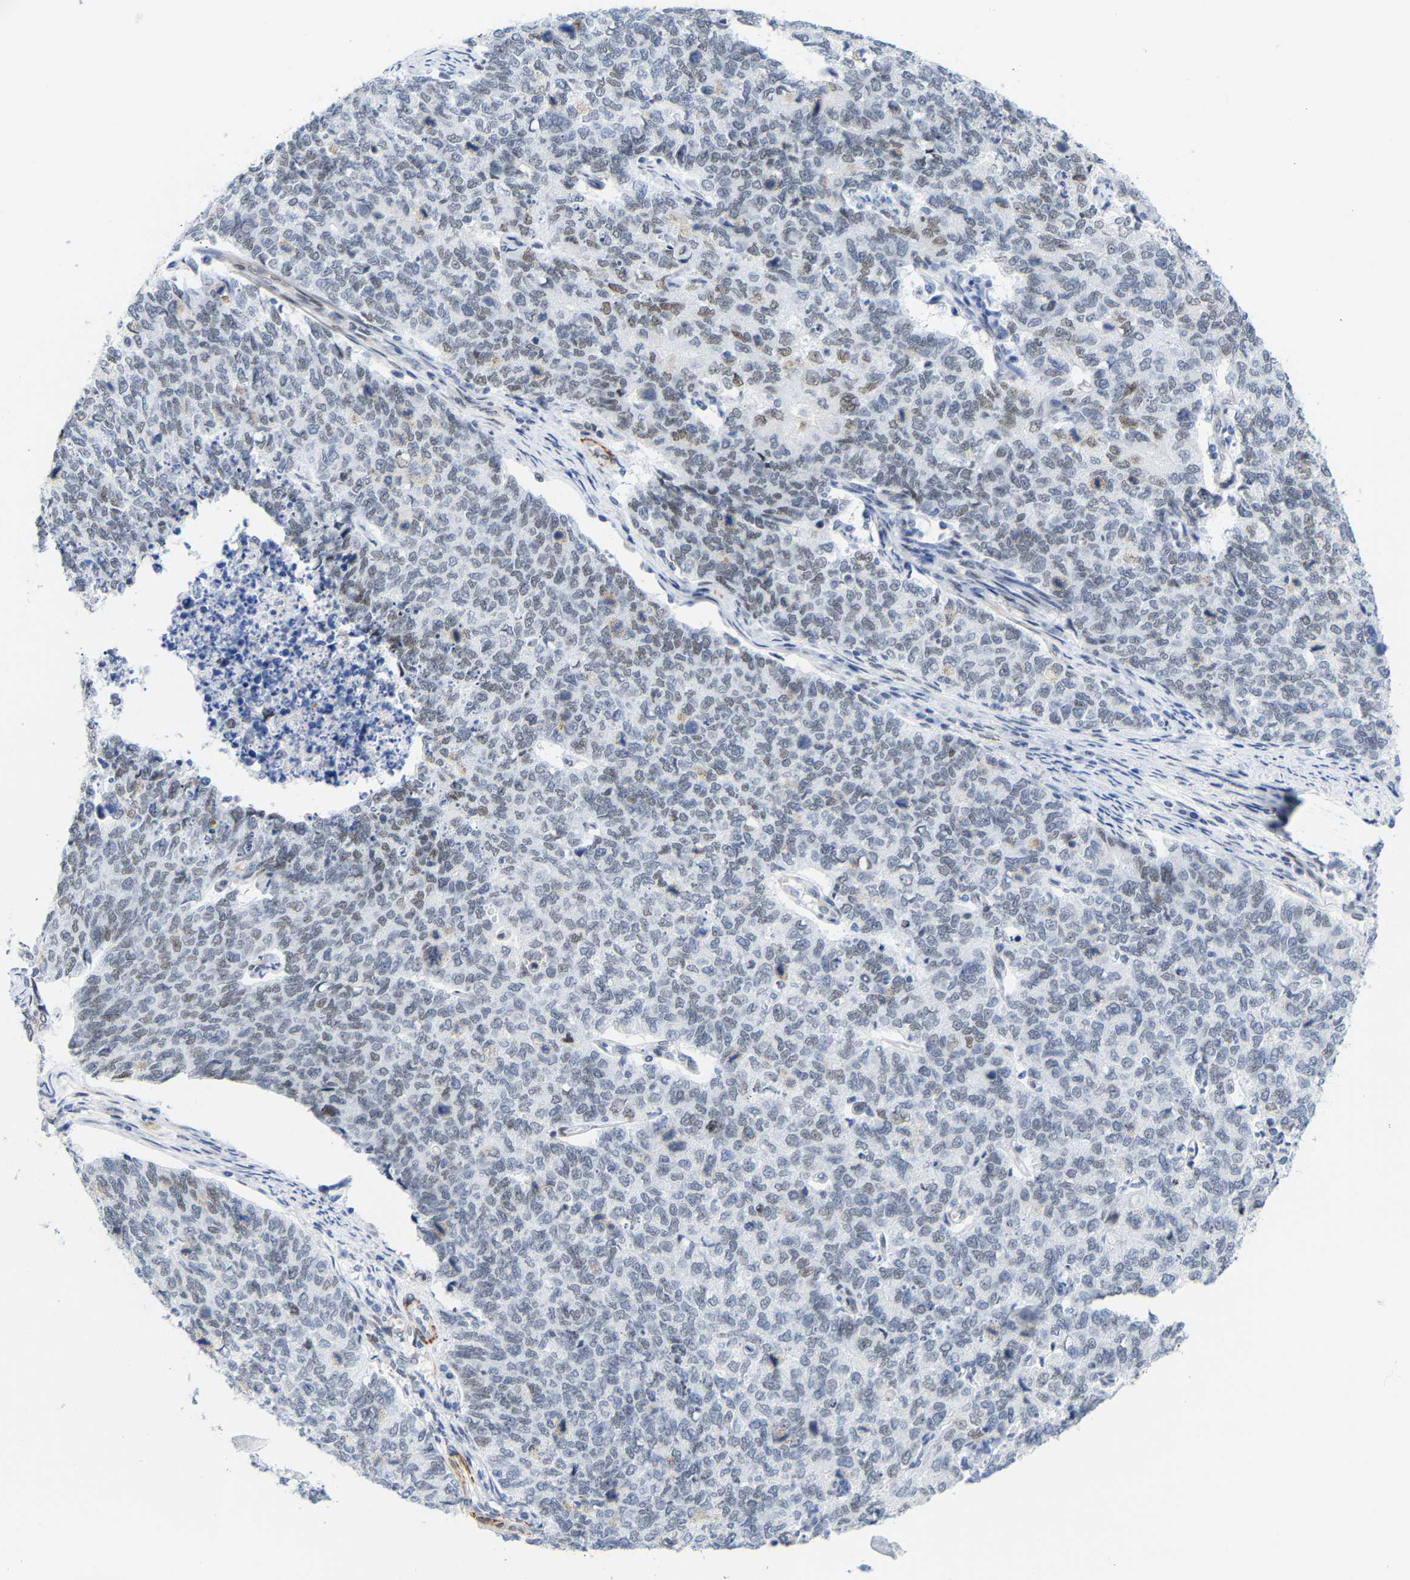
{"staining": {"intensity": "weak", "quantity": "<25%", "location": "nuclear"}, "tissue": "cervical cancer", "cell_type": "Tumor cells", "image_type": "cancer", "snomed": [{"axis": "morphology", "description": "Squamous cell carcinoma, NOS"}, {"axis": "topography", "description": "Cervix"}], "caption": "Tumor cells are negative for brown protein staining in cervical squamous cell carcinoma.", "gene": "FAM180A", "patient": {"sex": "female", "age": 63}}